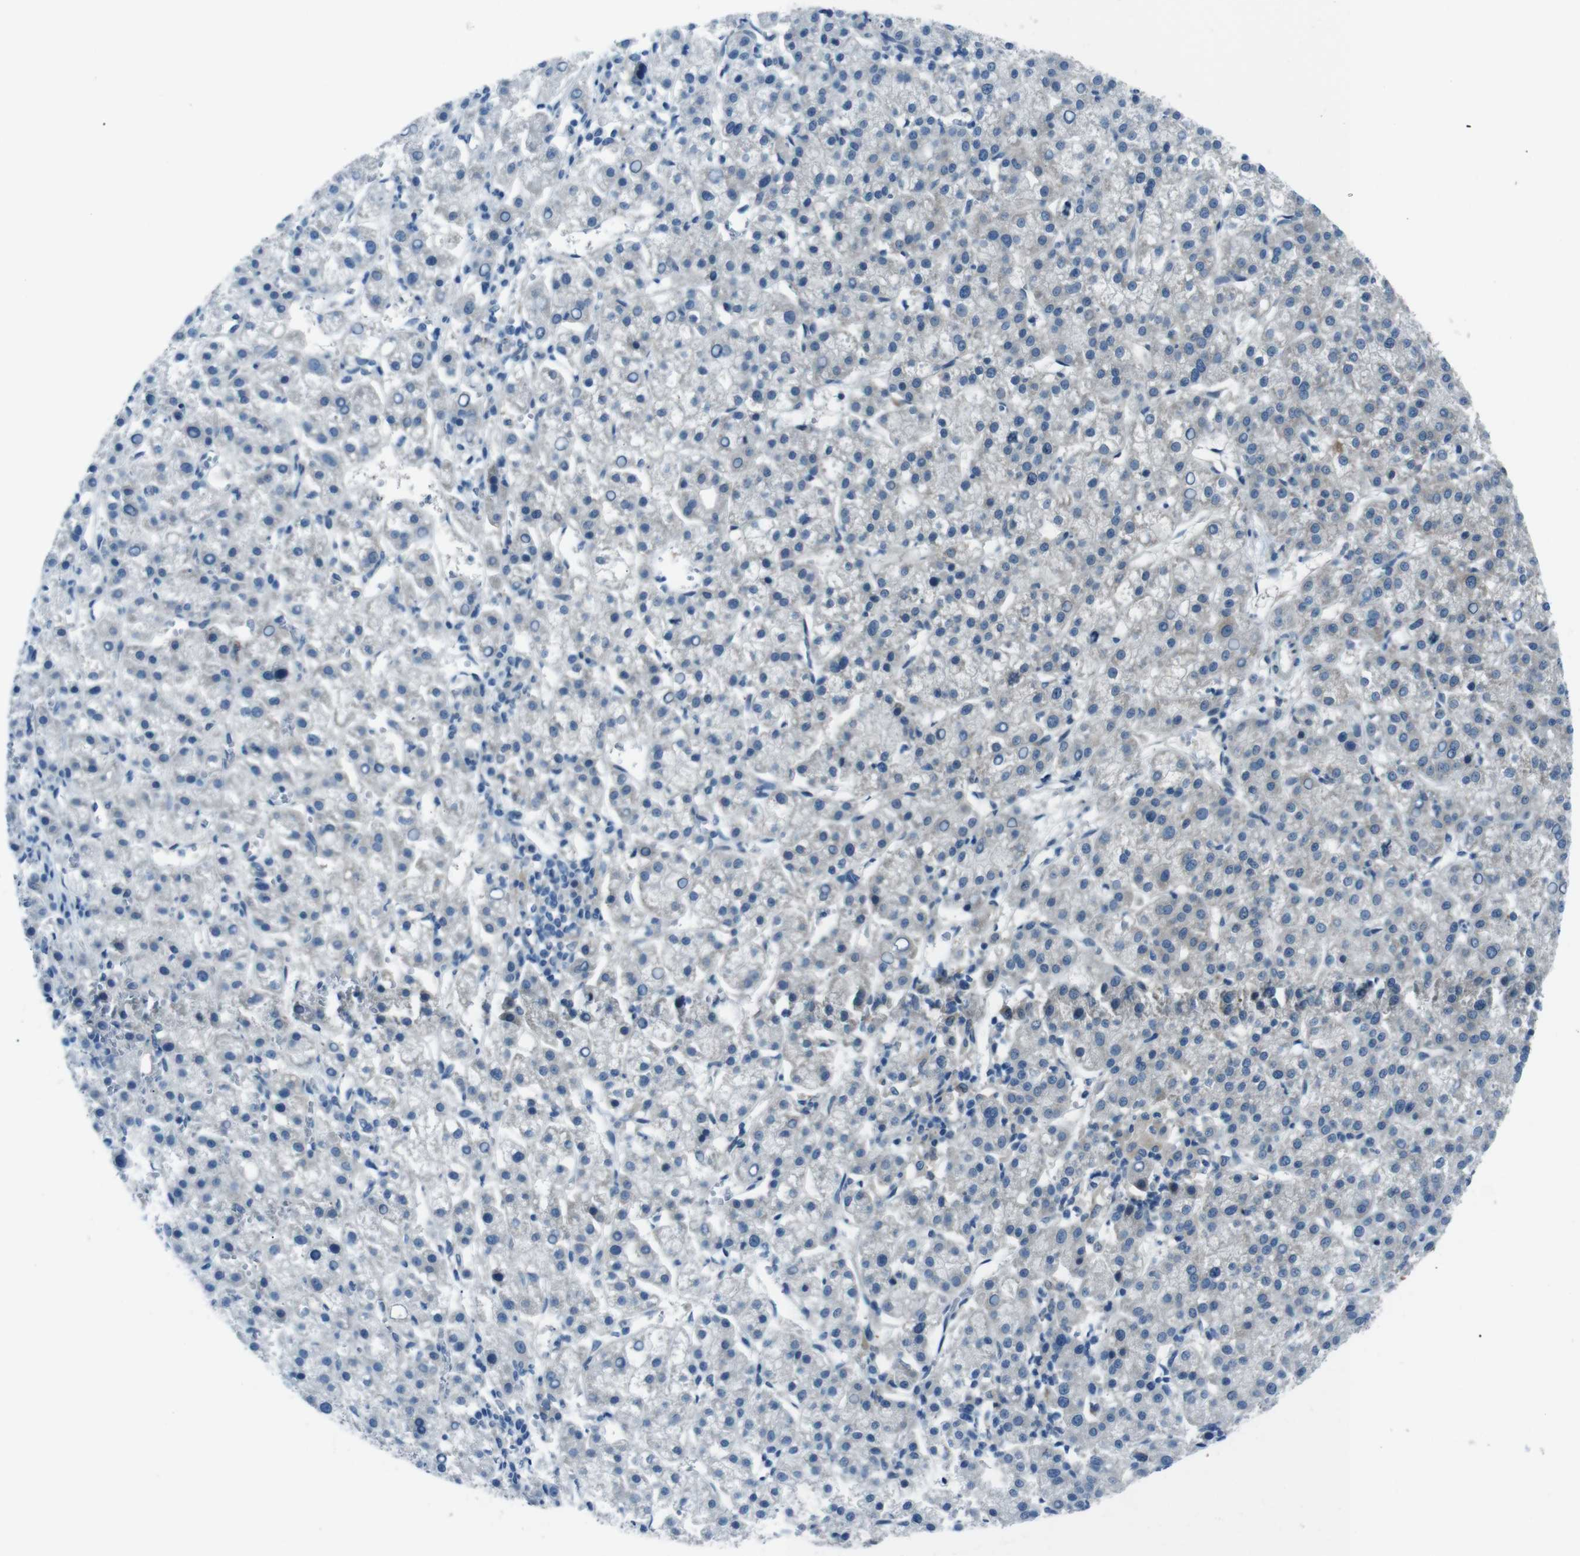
{"staining": {"intensity": "negative", "quantity": "none", "location": "none"}, "tissue": "liver cancer", "cell_type": "Tumor cells", "image_type": "cancer", "snomed": [{"axis": "morphology", "description": "Carcinoma, Hepatocellular, NOS"}, {"axis": "topography", "description": "Liver"}], "caption": "Immunohistochemistry of liver cancer reveals no staining in tumor cells.", "gene": "SLC27A4", "patient": {"sex": "female", "age": 58}}